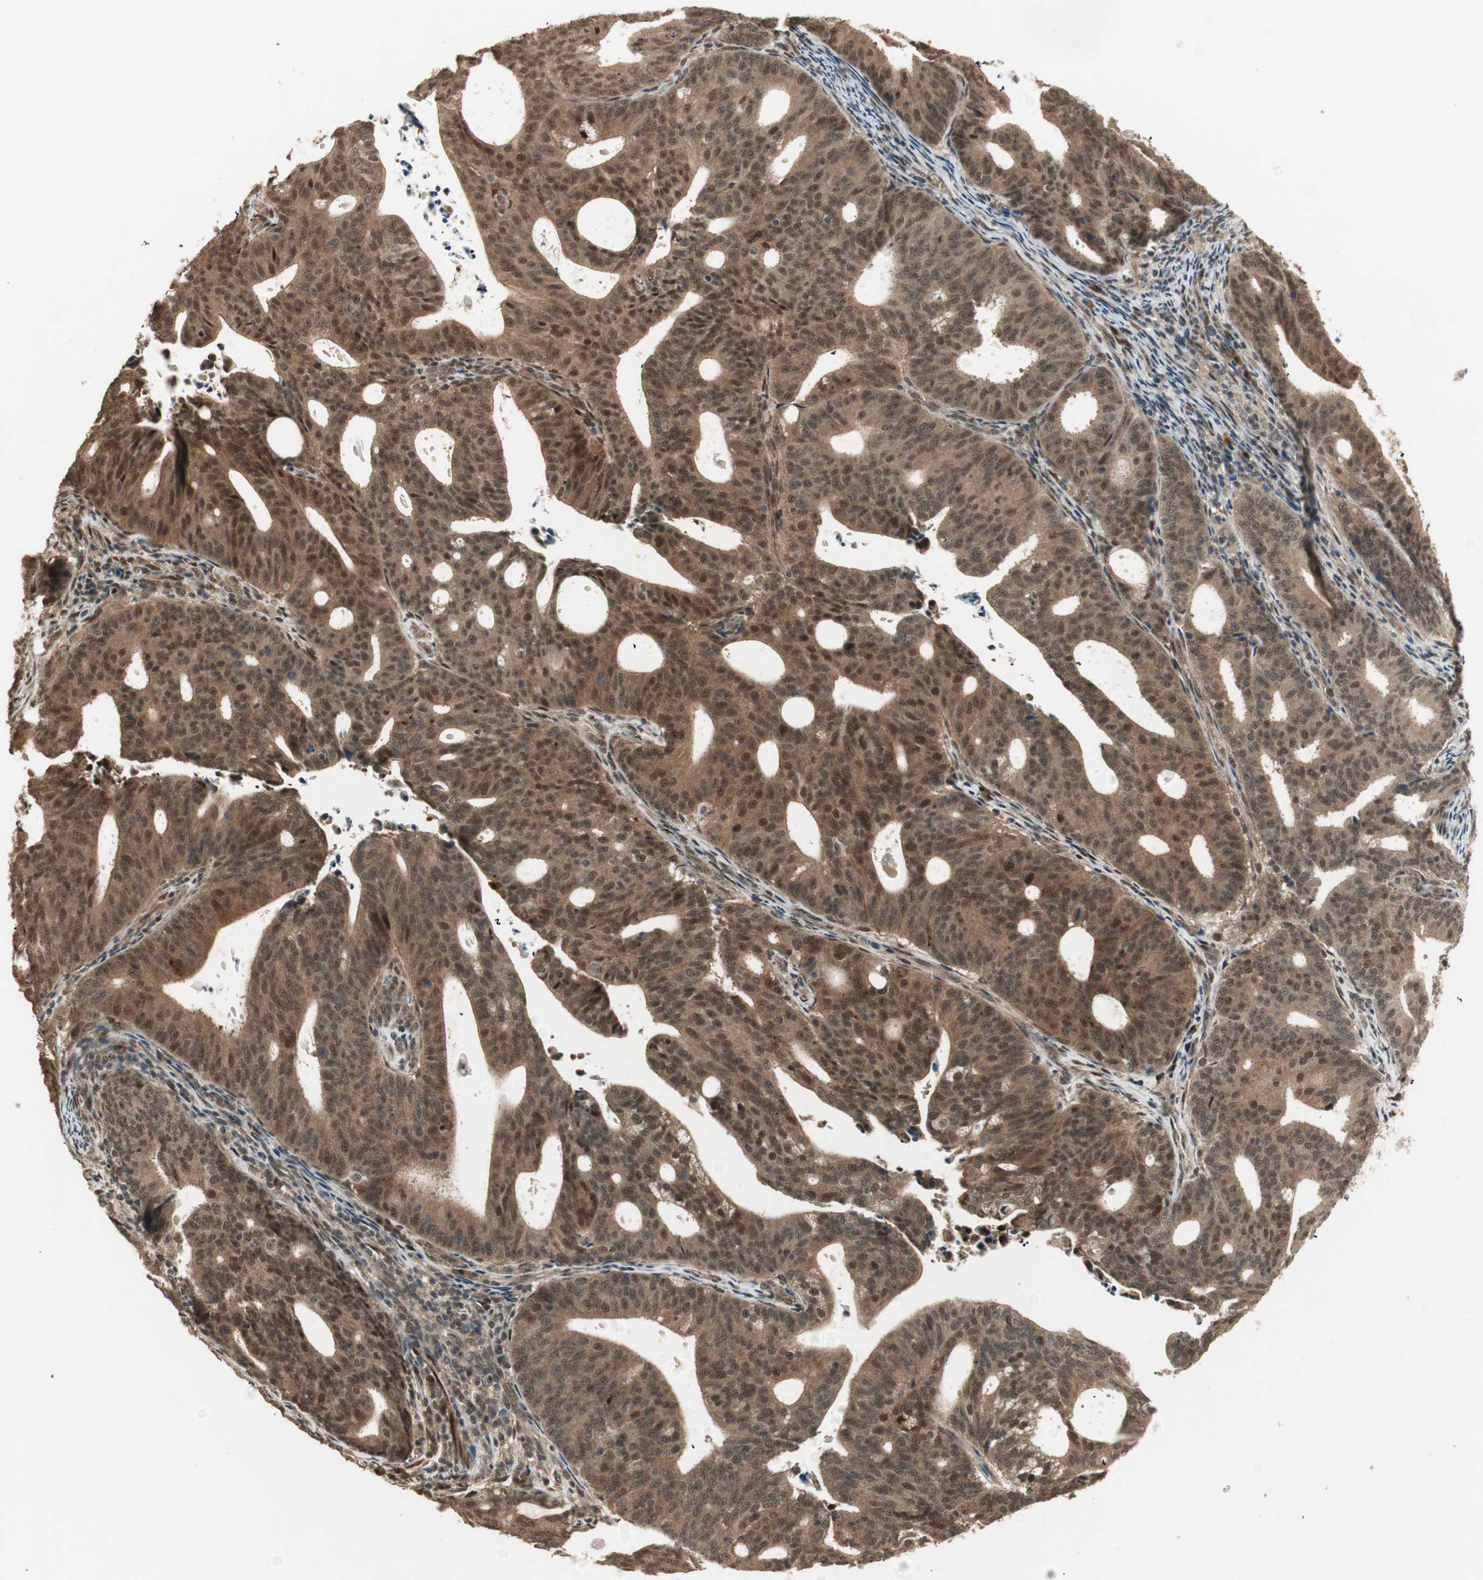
{"staining": {"intensity": "strong", "quantity": ">75%", "location": "cytoplasmic/membranous,nuclear"}, "tissue": "endometrial cancer", "cell_type": "Tumor cells", "image_type": "cancer", "snomed": [{"axis": "morphology", "description": "Adenocarcinoma, NOS"}, {"axis": "topography", "description": "Uterus"}], "caption": "Tumor cells show high levels of strong cytoplasmic/membranous and nuclear expression in approximately >75% of cells in human endometrial adenocarcinoma. The protein of interest is shown in brown color, while the nuclei are stained blue.", "gene": "ZSCAN31", "patient": {"sex": "female", "age": 83}}